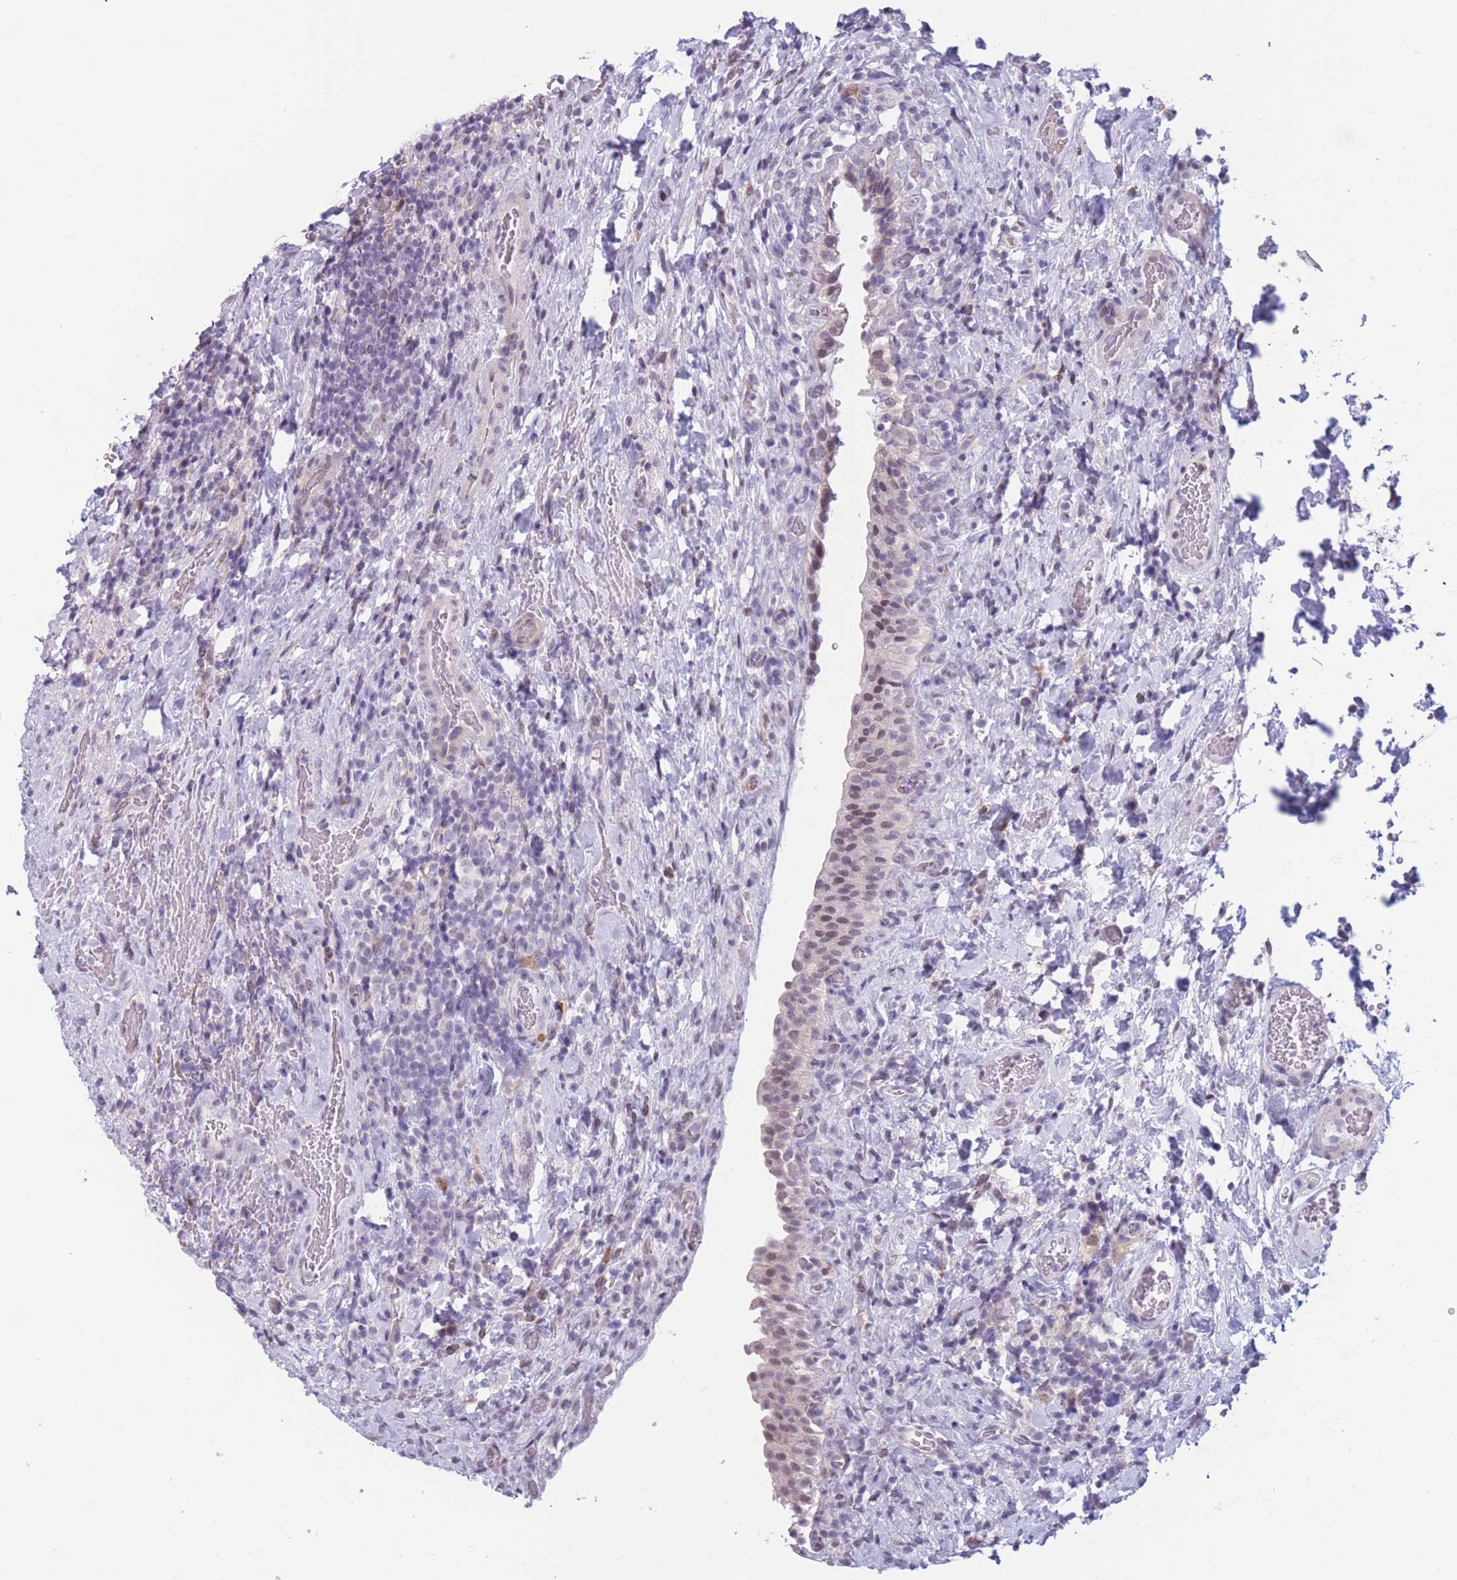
{"staining": {"intensity": "weak", "quantity": "25%-75%", "location": "nuclear"}, "tissue": "urinary bladder", "cell_type": "Urothelial cells", "image_type": "normal", "snomed": [{"axis": "morphology", "description": "Normal tissue, NOS"}, {"axis": "morphology", "description": "Inflammation, NOS"}, {"axis": "topography", "description": "Urinary bladder"}], "caption": "Weak nuclear positivity is seen in approximately 25%-75% of urothelial cells in unremarkable urinary bladder.", "gene": "PODXL", "patient": {"sex": "male", "age": 64}}